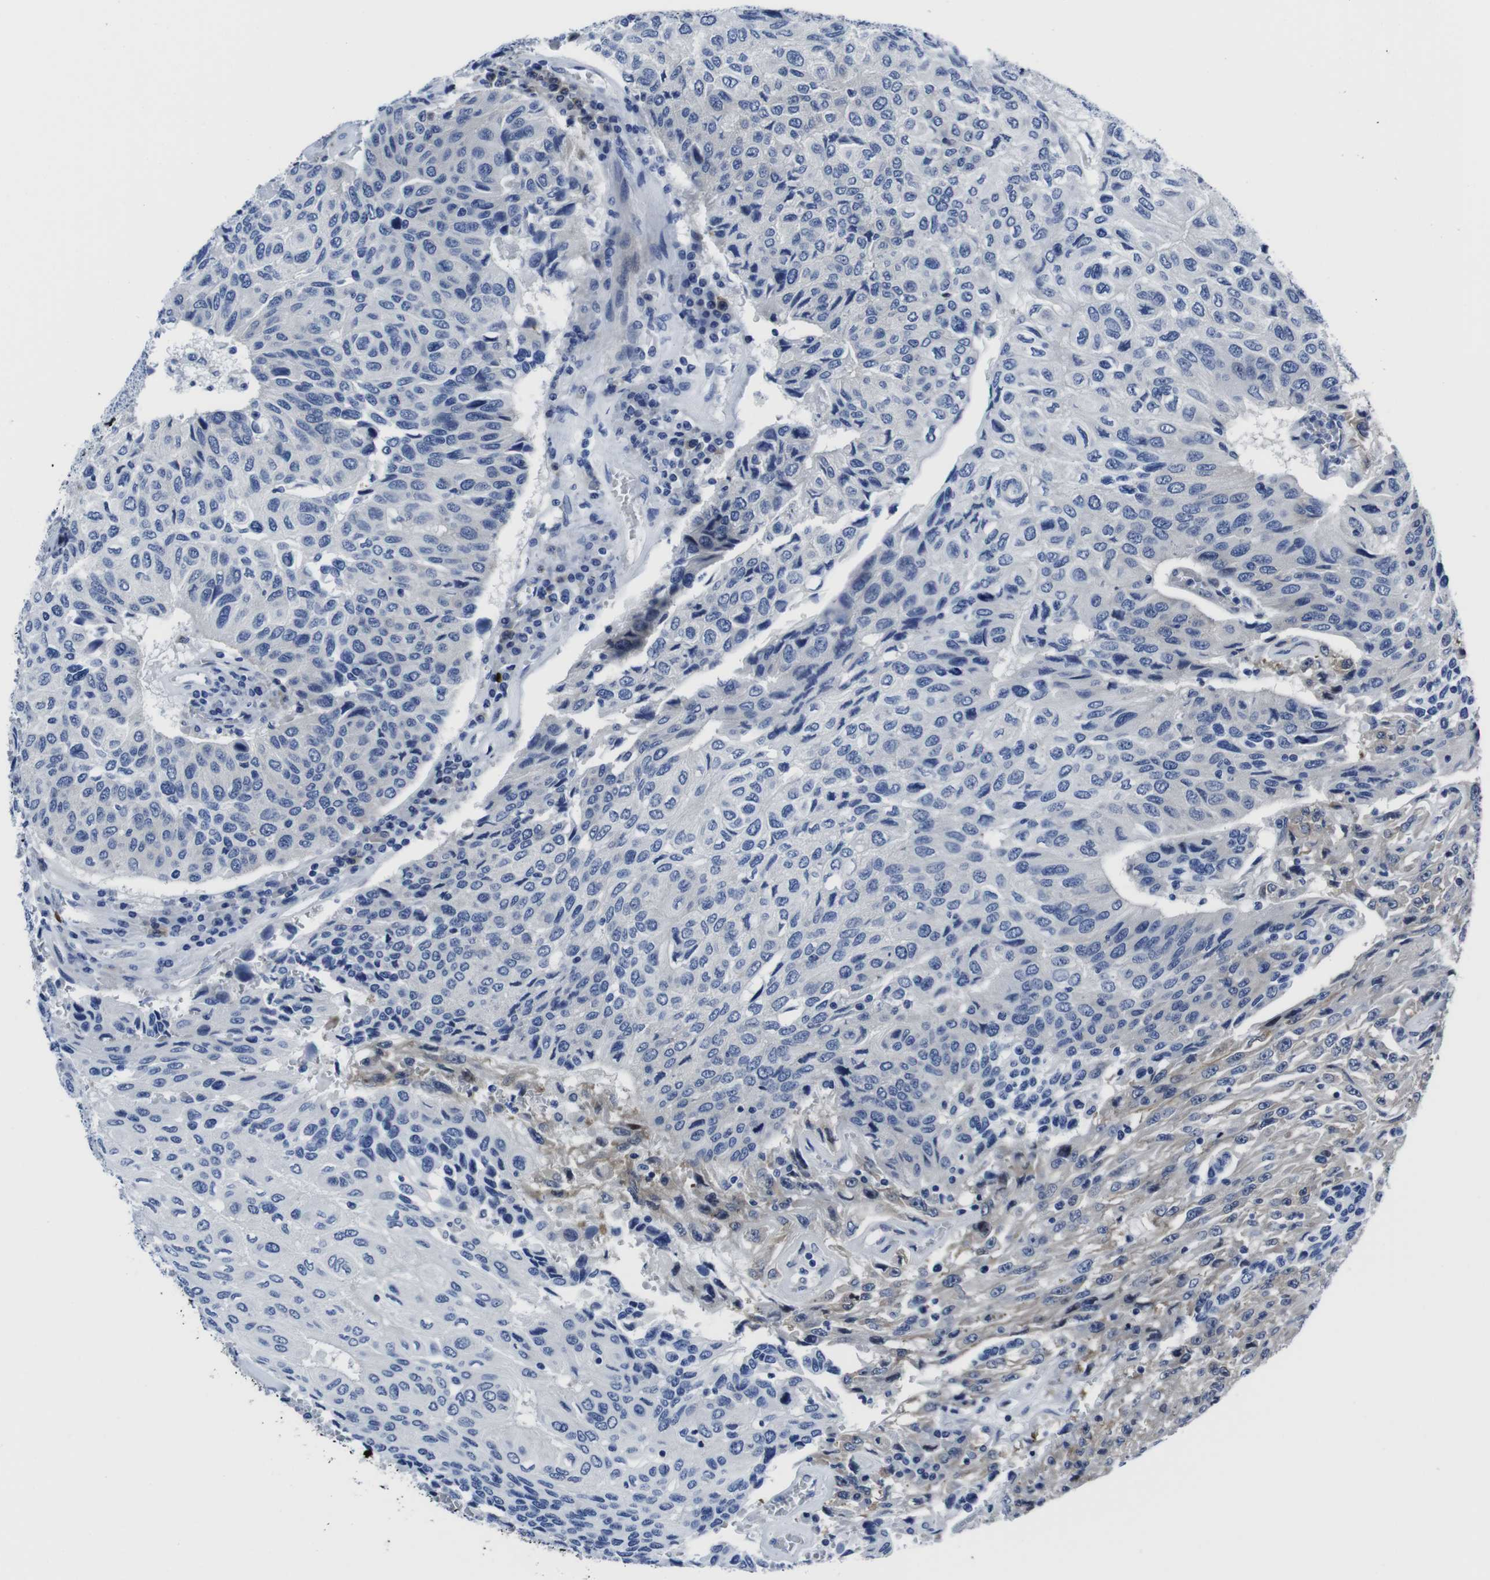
{"staining": {"intensity": "weak", "quantity": "25%-75%", "location": "cytoplasmic/membranous"}, "tissue": "urothelial cancer", "cell_type": "Tumor cells", "image_type": "cancer", "snomed": [{"axis": "morphology", "description": "Urothelial carcinoma, High grade"}, {"axis": "topography", "description": "Urinary bladder"}], "caption": "A micrograph showing weak cytoplasmic/membranous positivity in about 25%-75% of tumor cells in urothelial cancer, as visualized by brown immunohistochemical staining.", "gene": "EIF4A1", "patient": {"sex": "male", "age": 66}}